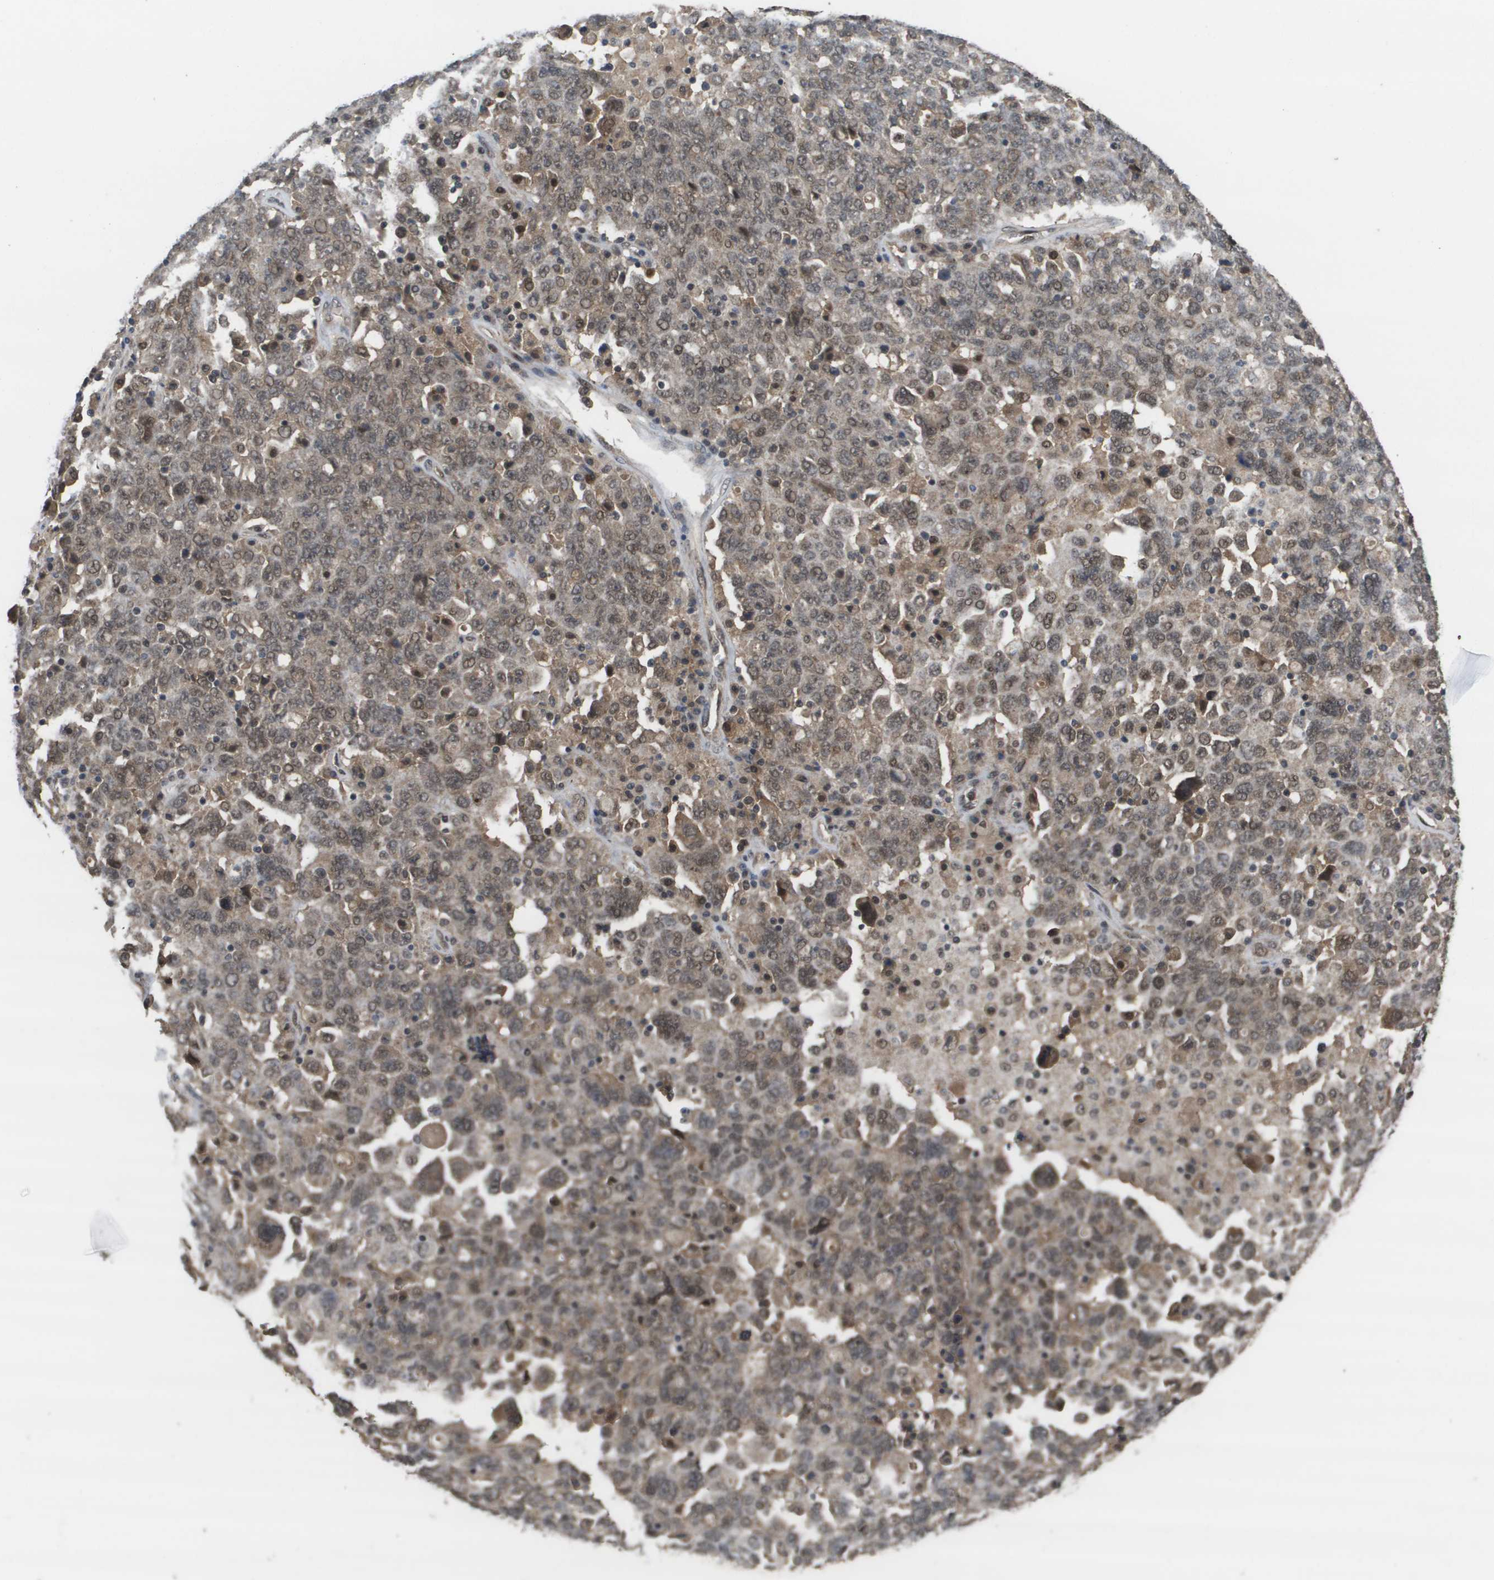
{"staining": {"intensity": "weak", "quantity": "25%-75%", "location": "cytoplasmic/membranous,nuclear"}, "tissue": "ovarian cancer", "cell_type": "Tumor cells", "image_type": "cancer", "snomed": [{"axis": "morphology", "description": "Carcinoma, endometroid"}, {"axis": "topography", "description": "Ovary"}], "caption": "Ovarian cancer (endometroid carcinoma) stained with DAB IHC shows low levels of weak cytoplasmic/membranous and nuclear staining in approximately 25%-75% of tumor cells.", "gene": "AMBRA1", "patient": {"sex": "female", "age": 62}}